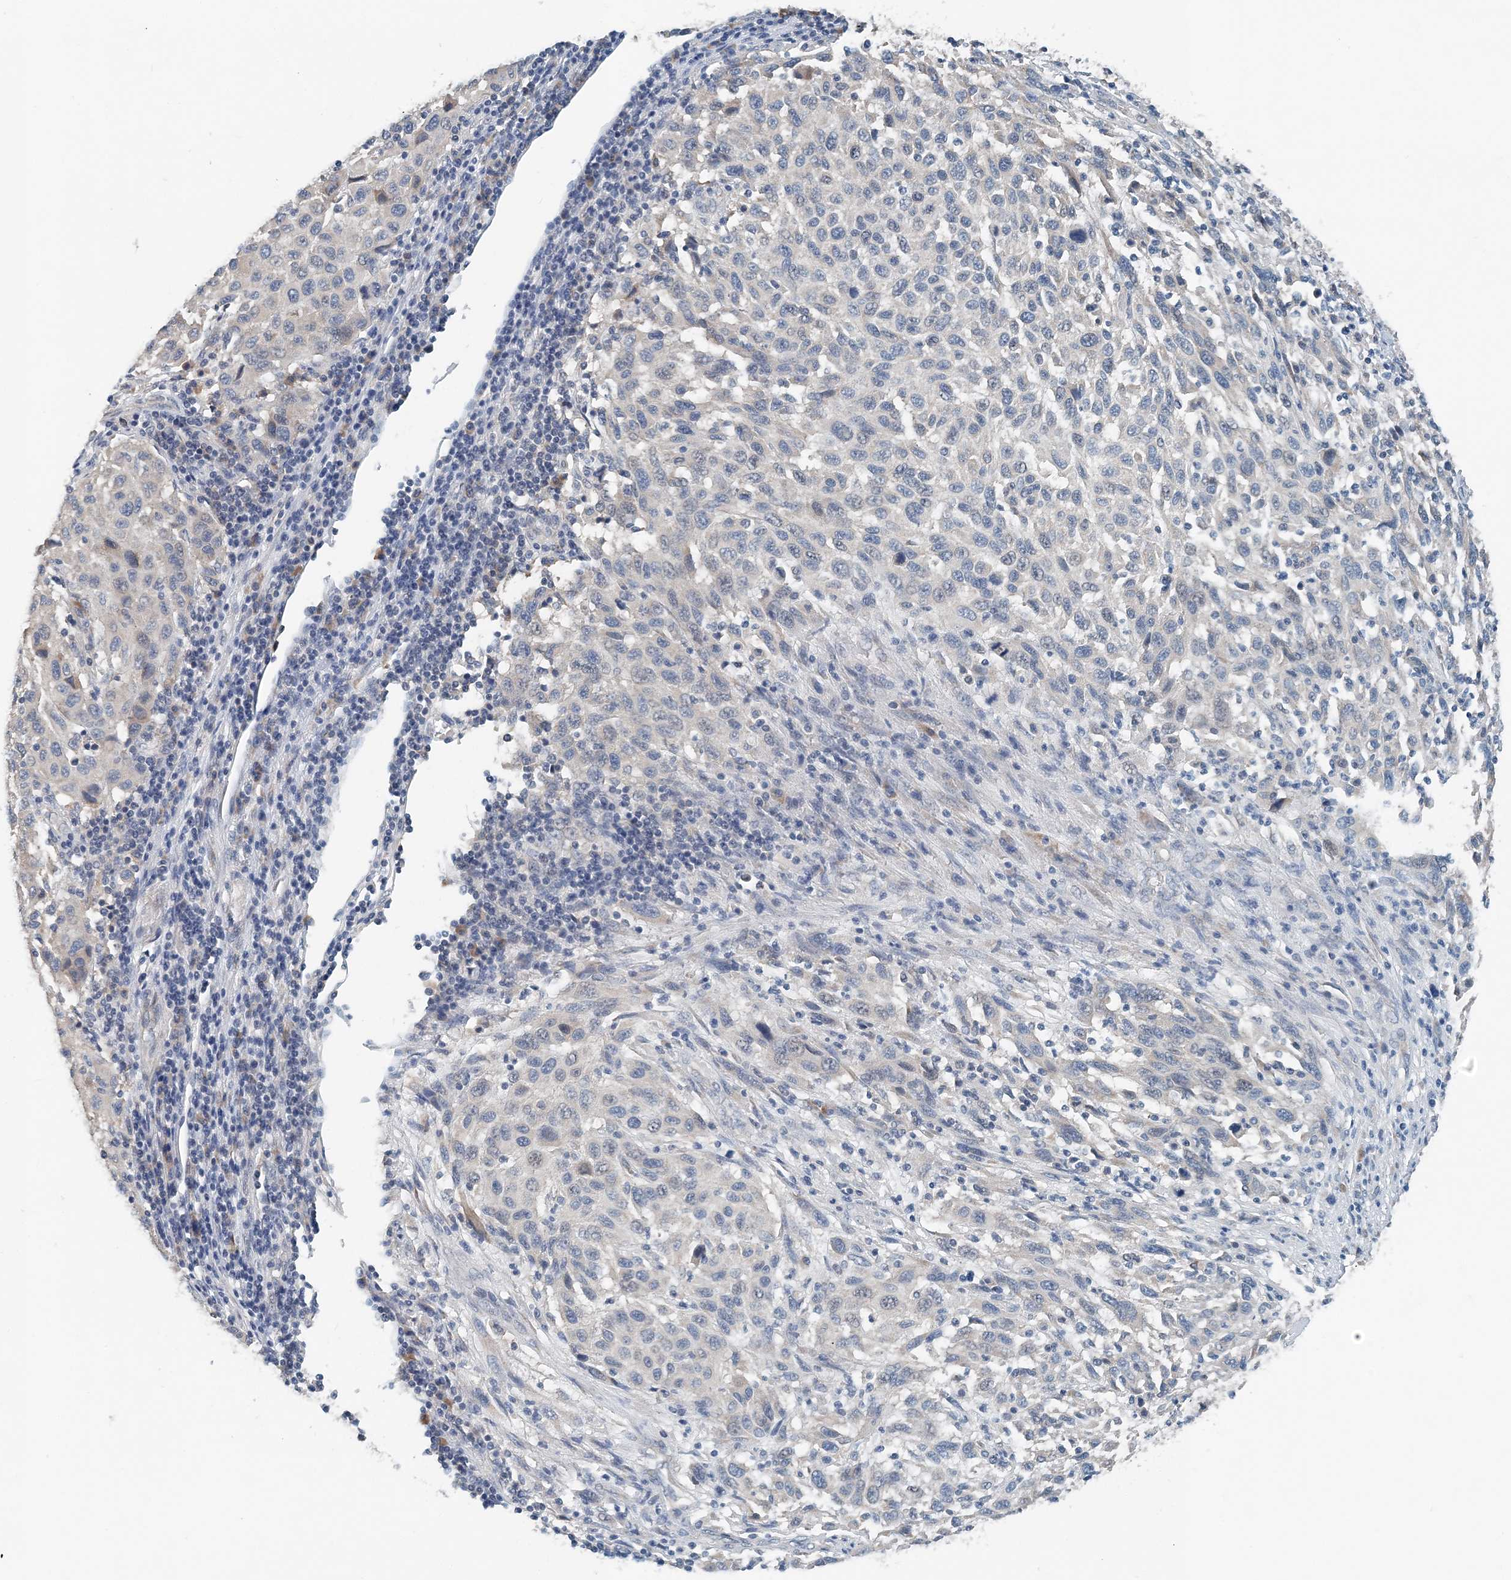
{"staining": {"intensity": "negative", "quantity": "none", "location": "none"}, "tissue": "melanoma", "cell_type": "Tumor cells", "image_type": "cancer", "snomed": [{"axis": "morphology", "description": "Malignant melanoma, Metastatic site"}, {"axis": "topography", "description": "Lymph node"}], "caption": "Melanoma was stained to show a protein in brown. There is no significant staining in tumor cells.", "gene": "EEF1A2", "patient": {"sex": "male", "age": 61}}